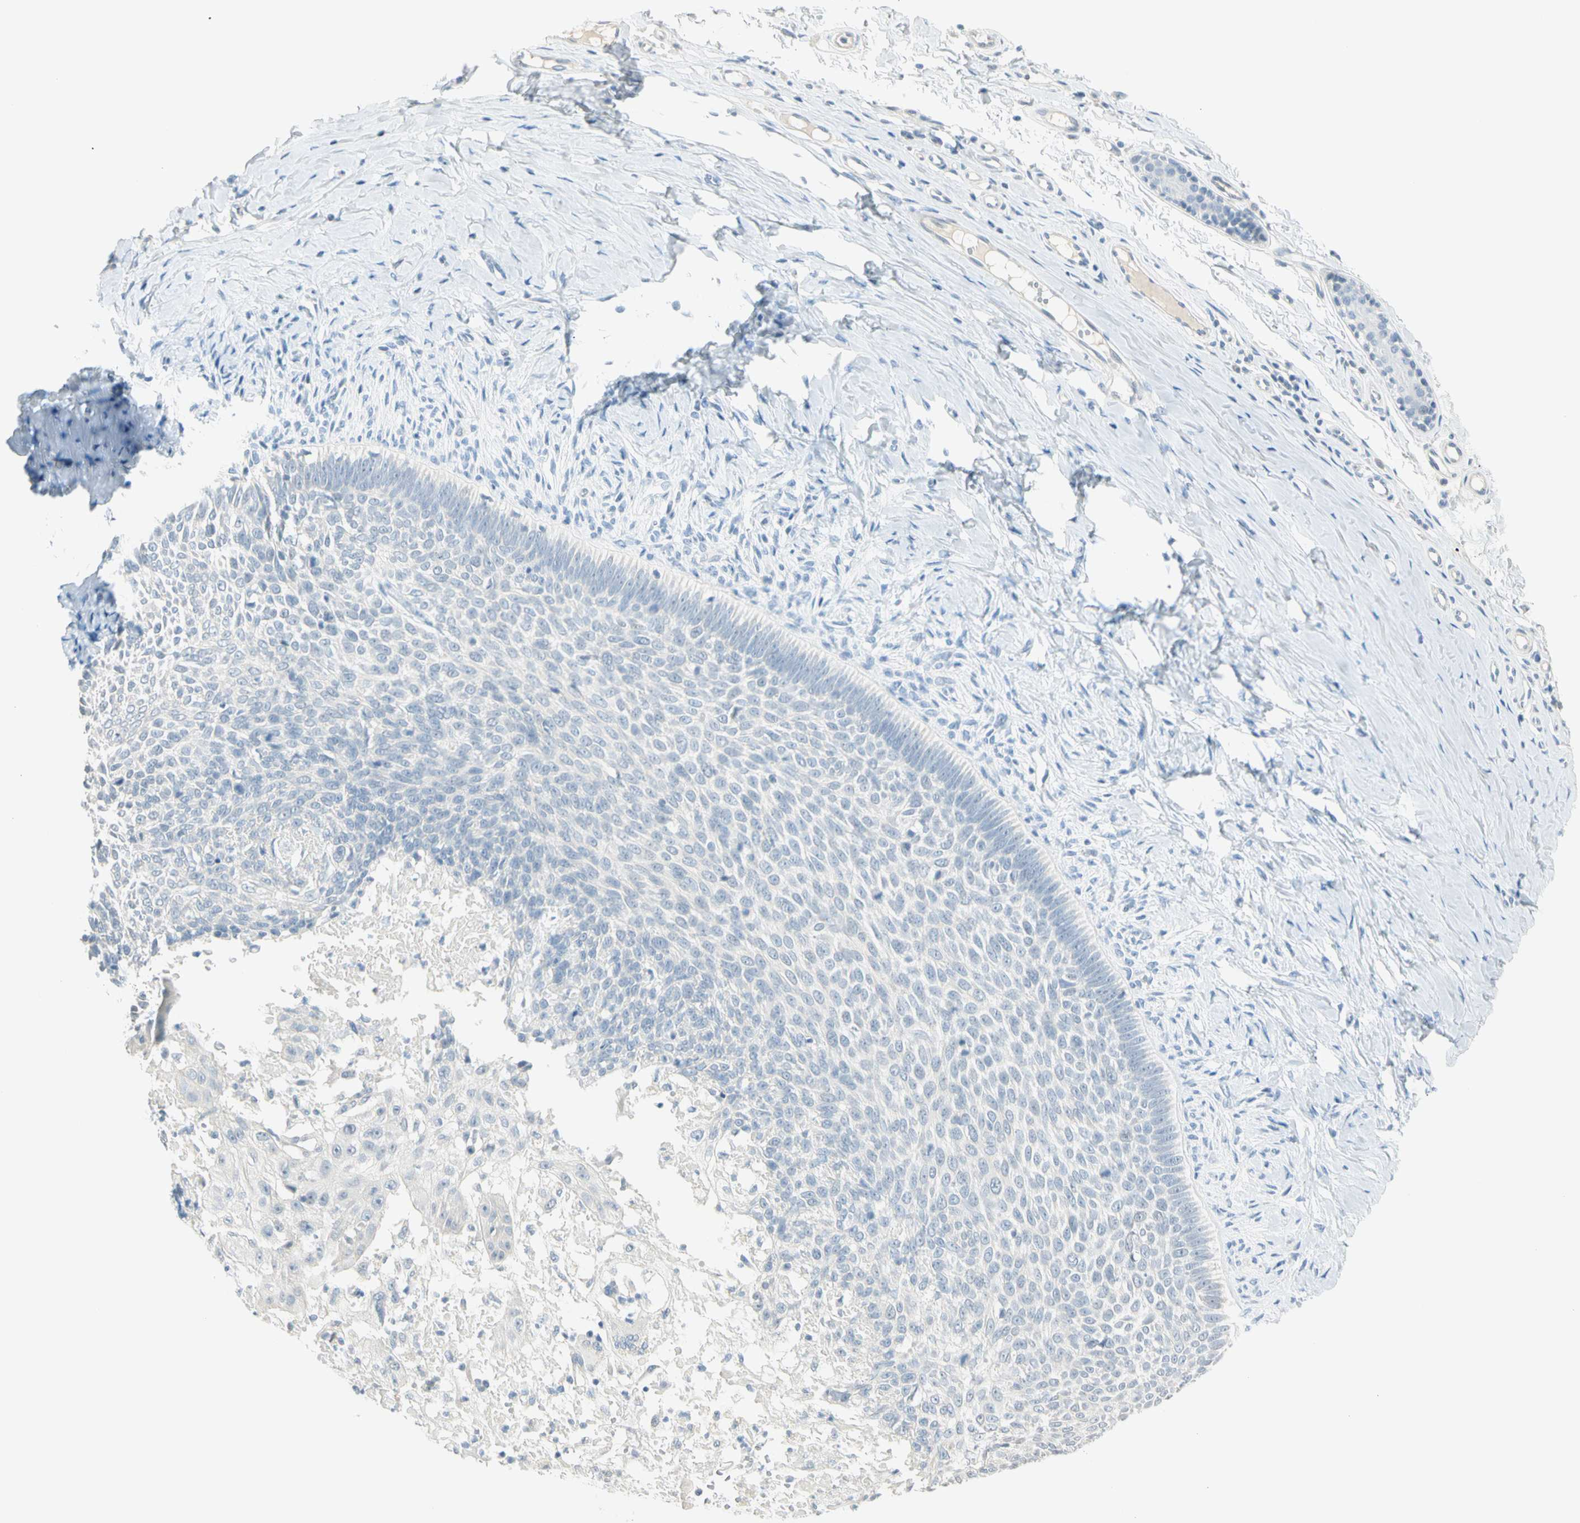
{"staining": {"intensity": "negative", "quantity": "none", "location": "none"}, "tissue": "skin cancer", "cell_type": "Tumor cells", "image_type": "cancer", "snomed": [{"axis": "morphology", "description": "Normal tissue, NOS"}, {"axis": "morphology", "description": "Basal cell carcinoma"}, {"axis": "topography", "description": "Skin"}], "caption": "The immunohistochemistry histopathology image has no significant positivity in tumor cells of skin cancer (basal cell carcinoma) tissue.", "gene": "MLLT10", "patient": {"sex": "male", "age": 87}}